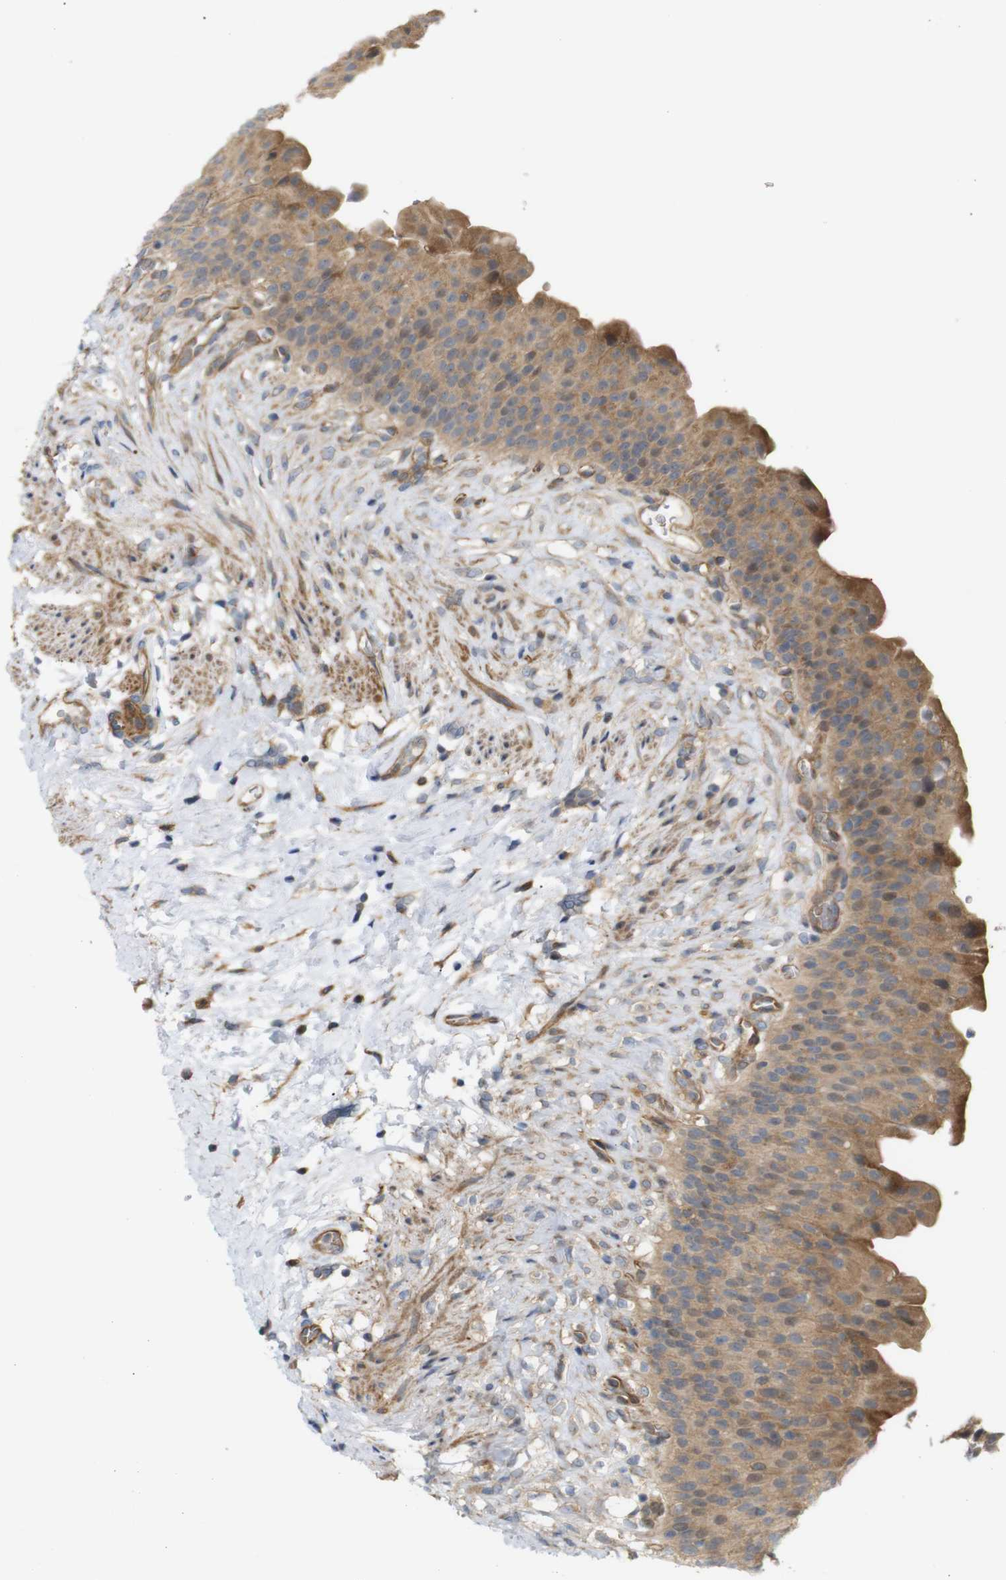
{"staining": {"intensity": "moderate", "quantity": ">75%", "location": "cytoplasmic/membranous"}, "tissue": "urinary bladder", "cell_type": "Urothelial cells", "image_type": "normal", "snomed": [{"axis": "morphology", "description": "Normal tissue, NOS"}, {"axis": "topography", "description": "Urinary bladder"}], "caption": "Approximately >75% of urothelial cells in benign urinary bladder exhibit moderate cytoplasmic/membranous protein positivity as visualized by brown immunohistochemical staining.", "gene": "RPTOR", "patient": {"sex": "female", "age": 79}}